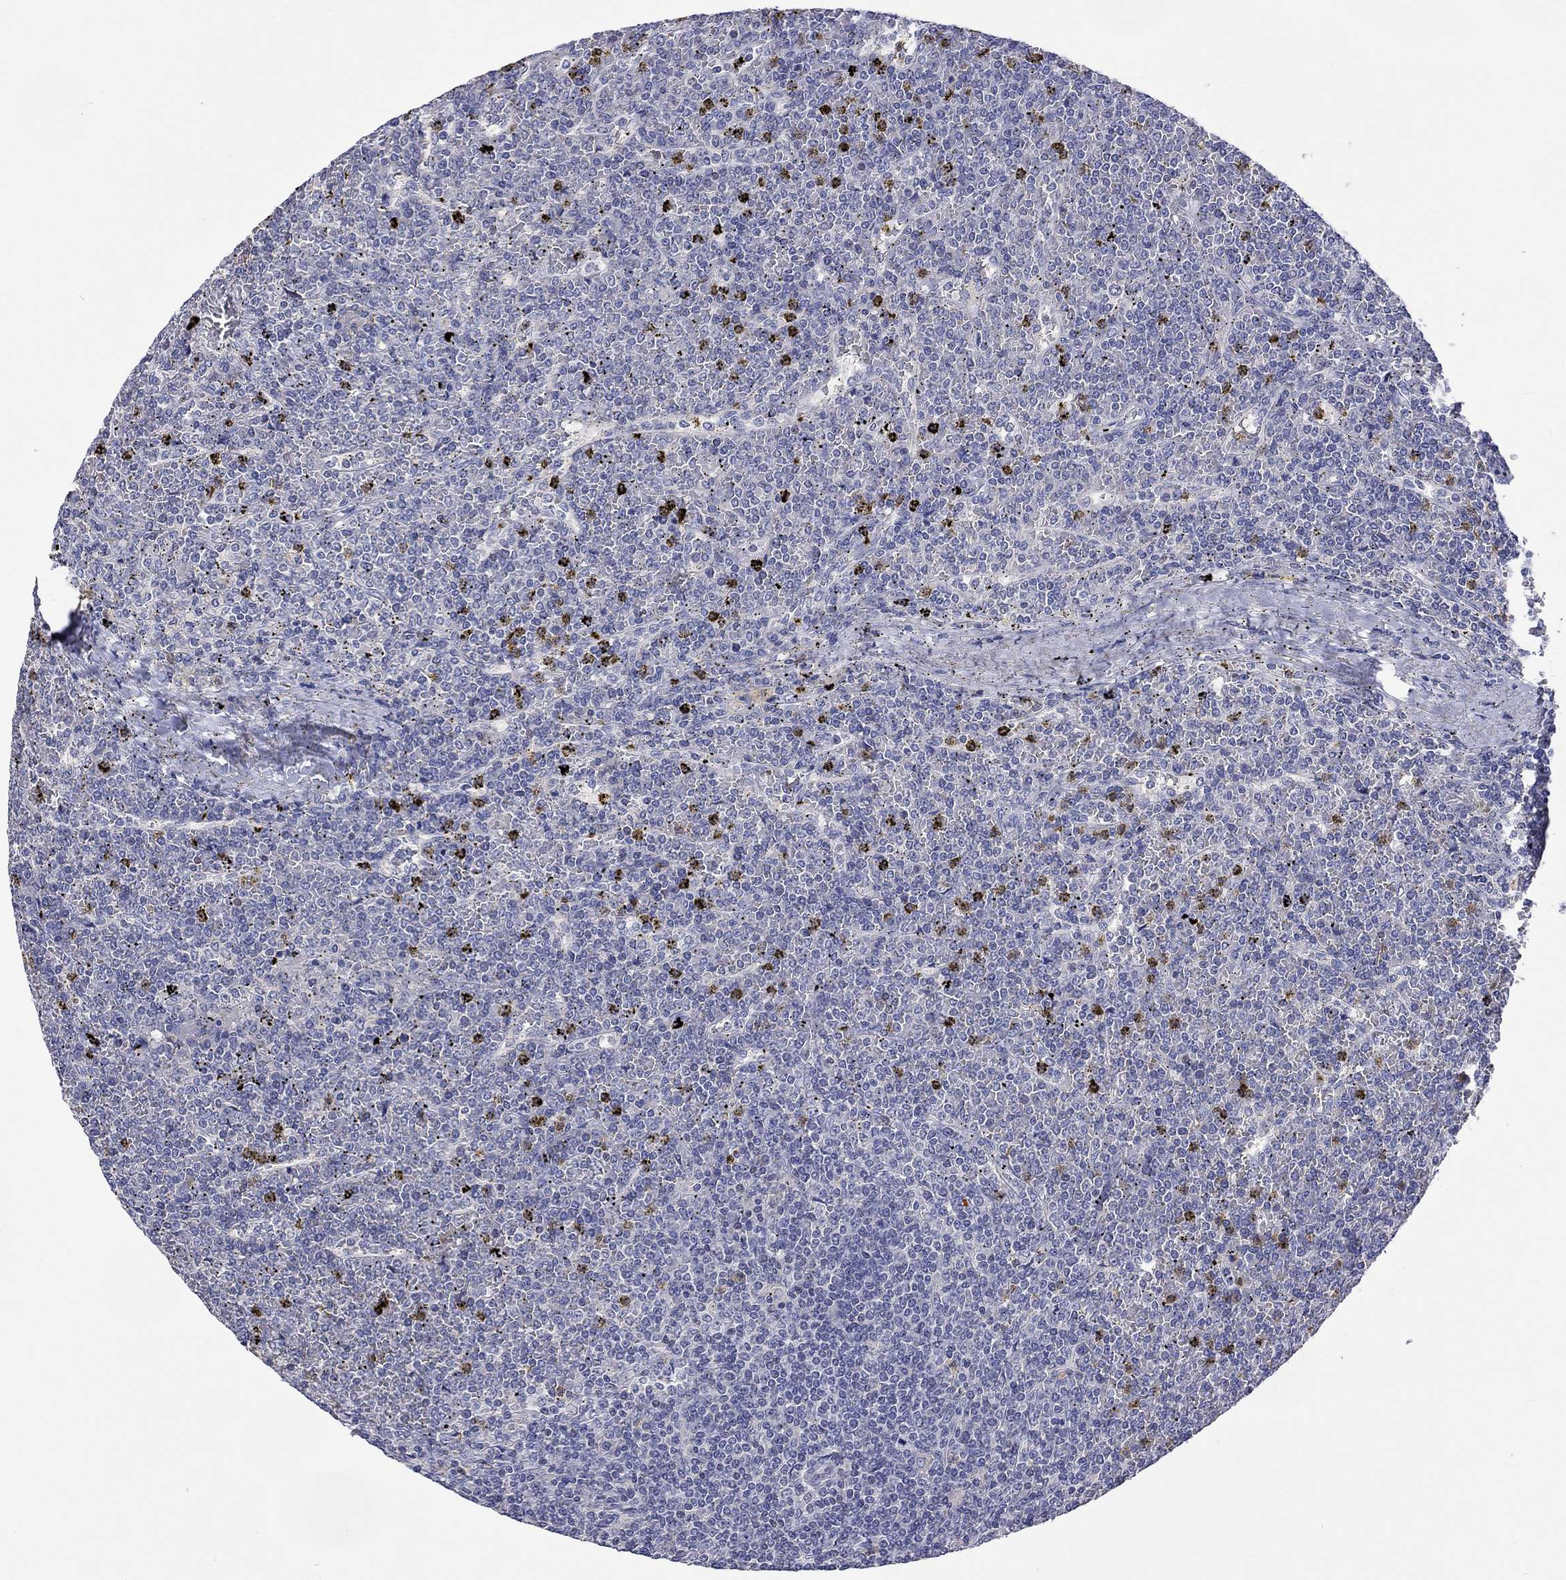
{"staining": {"intensity": "negative", "quantity": "none", "location": "none"}, "tissue": "lymphoma", "cell_type": "Tumor cells", "image_type": "cancer", "snomed": [{"axis": "morphology", "description": "Malignant lymphoma, non-Hodgkin's type, Low grade"}, {"axis": "topography", "description": "Spleen"}], "caption": "Tumor cells are negative for brown protein staining in lymphoma. (DAB (3,3'-diaminobenzidine) immunohistochemistry visualized using brightfield microscopy, high magnification).", "gene": "LRFN4", "patient": {"sex": "female", "age": 19}}